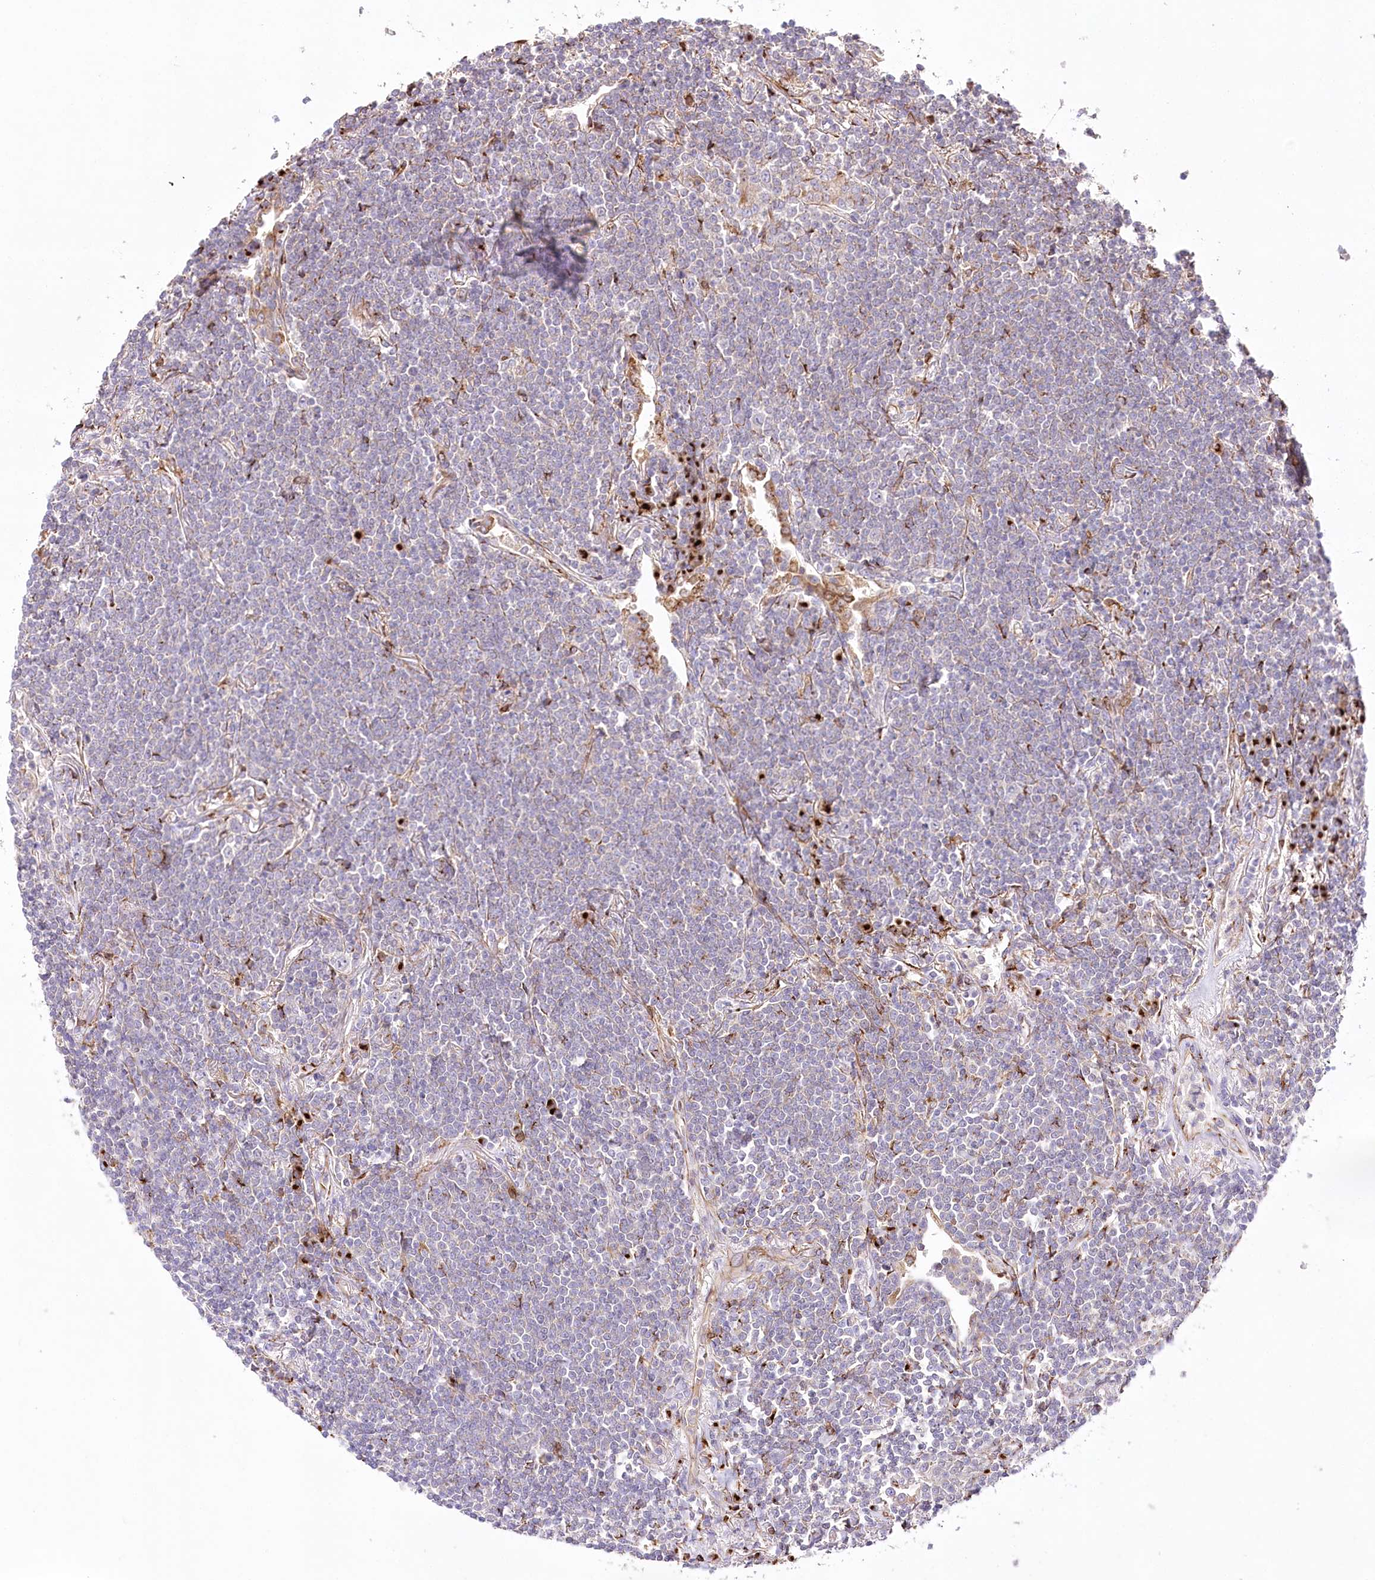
{"staining": {"intensity": "negative", "quantity": "none", "location": "none"}, "tissue": "lymphoma", "cell_type": "Tumor cells", "image_type": "cancer", "snomed": [{"axis": "morphology", "description": "Malignant lymphoma, non-Hodgkin's type, Low grade"}, {"axis": "topography", "description": "Lung"}], "caption": "Tumor cells show no significant protein staining in malignant lymphoma, non-Hodgkin's type (low-grade). (DAB (3,3'-diaminobenzidine) immunohistochemistry (IHC) with hematoxylin counter stain).", "gene": "ABRAXAS2", "patient": {"sex": "female", "age": 71}}